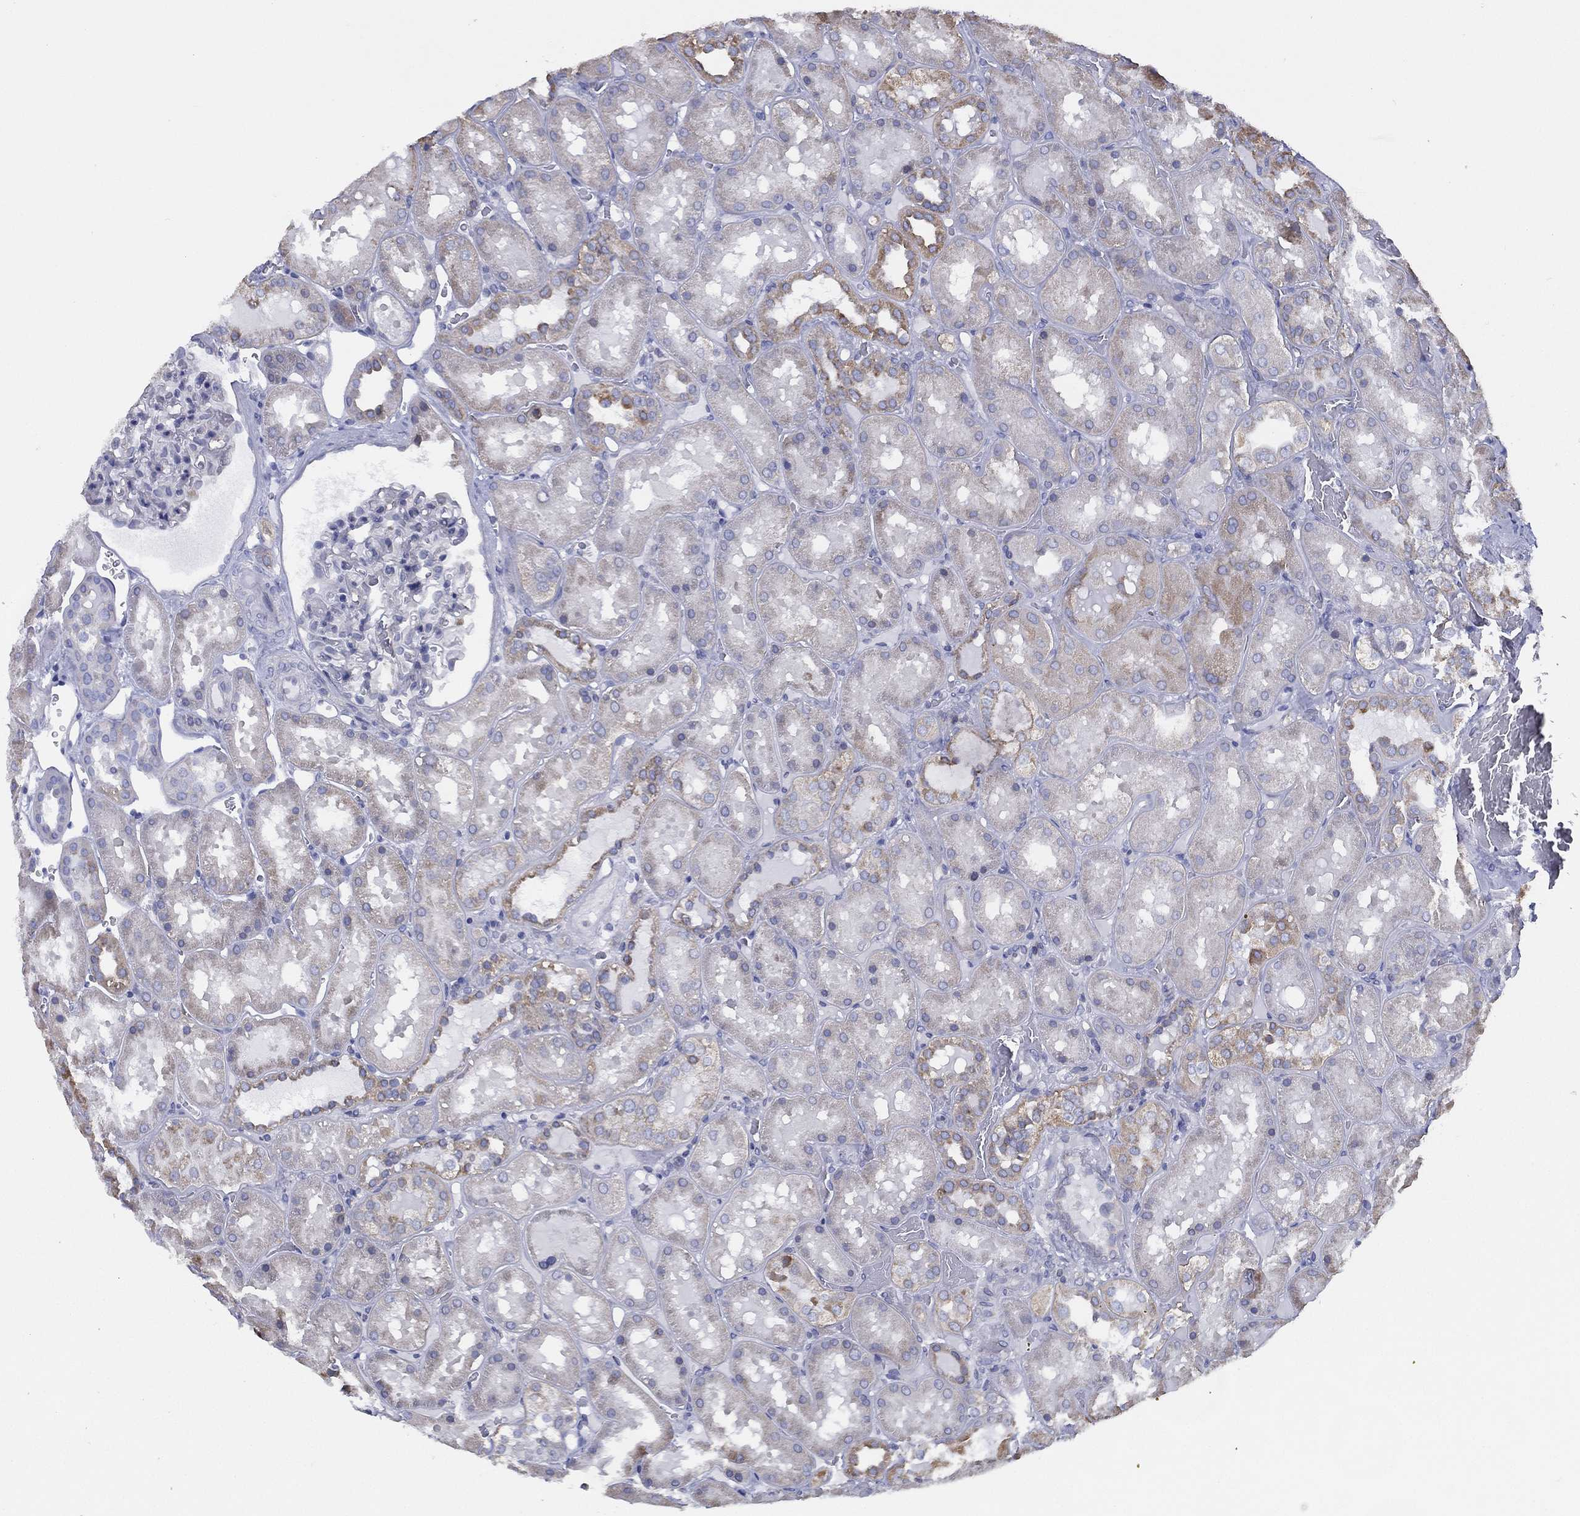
{"staining": {"intensity": "negative", "quantity": "none", "location": "none"}, "tissue": "kidney", "cell_type": "Cells in glomeruli", "image_type": "normal", "snomed": [{"axis": "morphology", "description": "Normal tissue, NOS"}, {"axis": "topography", "description": "Kidney"}], "caption": "This is a micrograph of immunohistochemistry (IHC) staining of unremarkable kidney, which shows no expression in cells in glomeruli.", "gene": "ZNF223", "patient": {"sex": "male", "age": 73}}